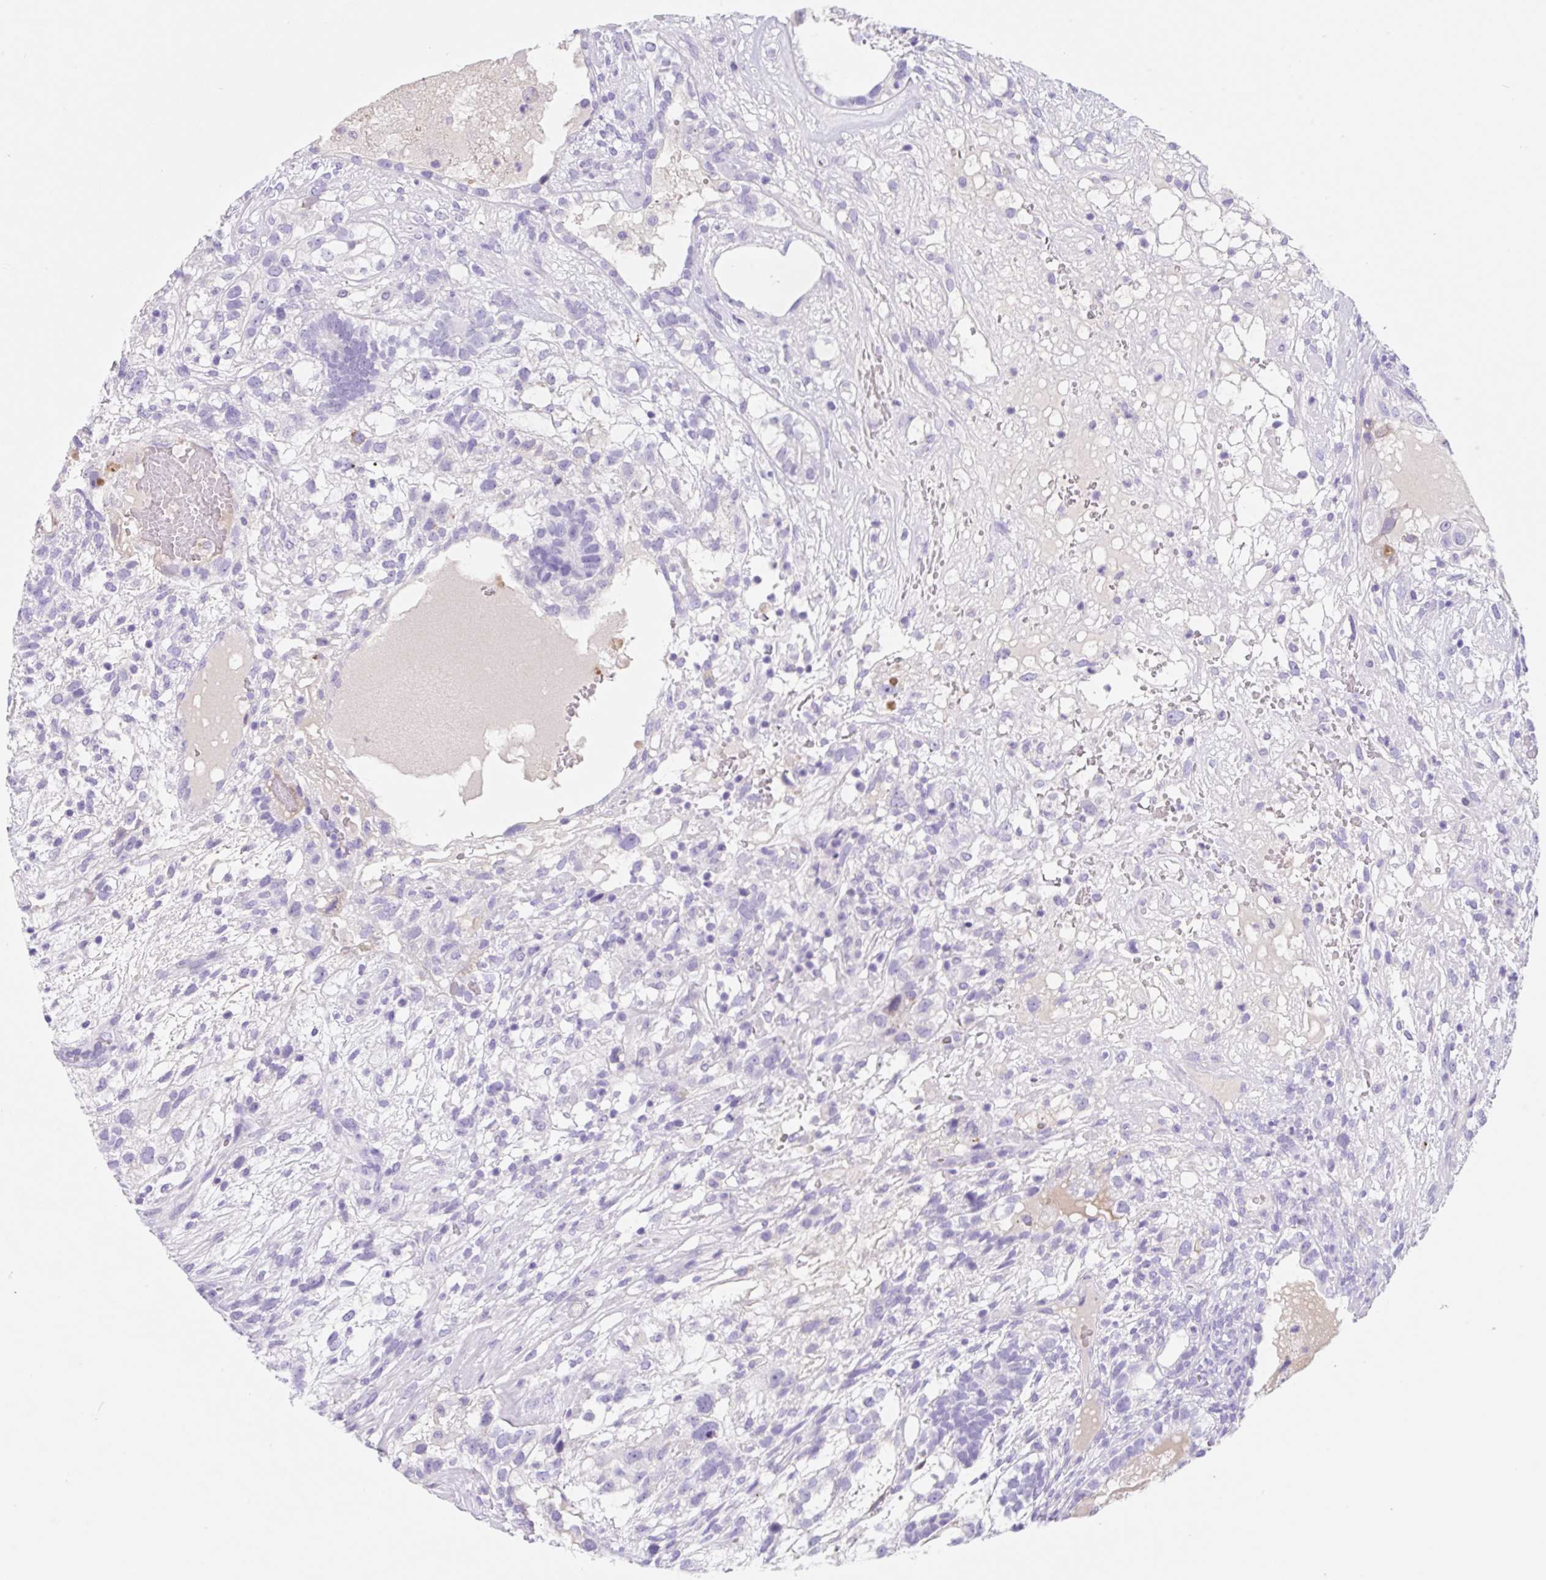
{"staining": {"intensity": "negative", "quantity": "none", "location": "none"}, "tissue": "testis cancer", "cell_type": "Tumor cells", "image_type": "cancer", "snomed": [{"axis": "morphology", "description": "Seminoma, NOS"}, {"axis": "morphology", "description": "Carcinoma, Embryonal, NOS"}, {"axis": "topography", "description": "Testis"}], "caption": "This is an immunohistochemistry histopathology image of embryonal carcinoma (testis). There is no staining in tumor cells.", "gene": "KLK8", "patient": {"sex": "male", "age": 41}}